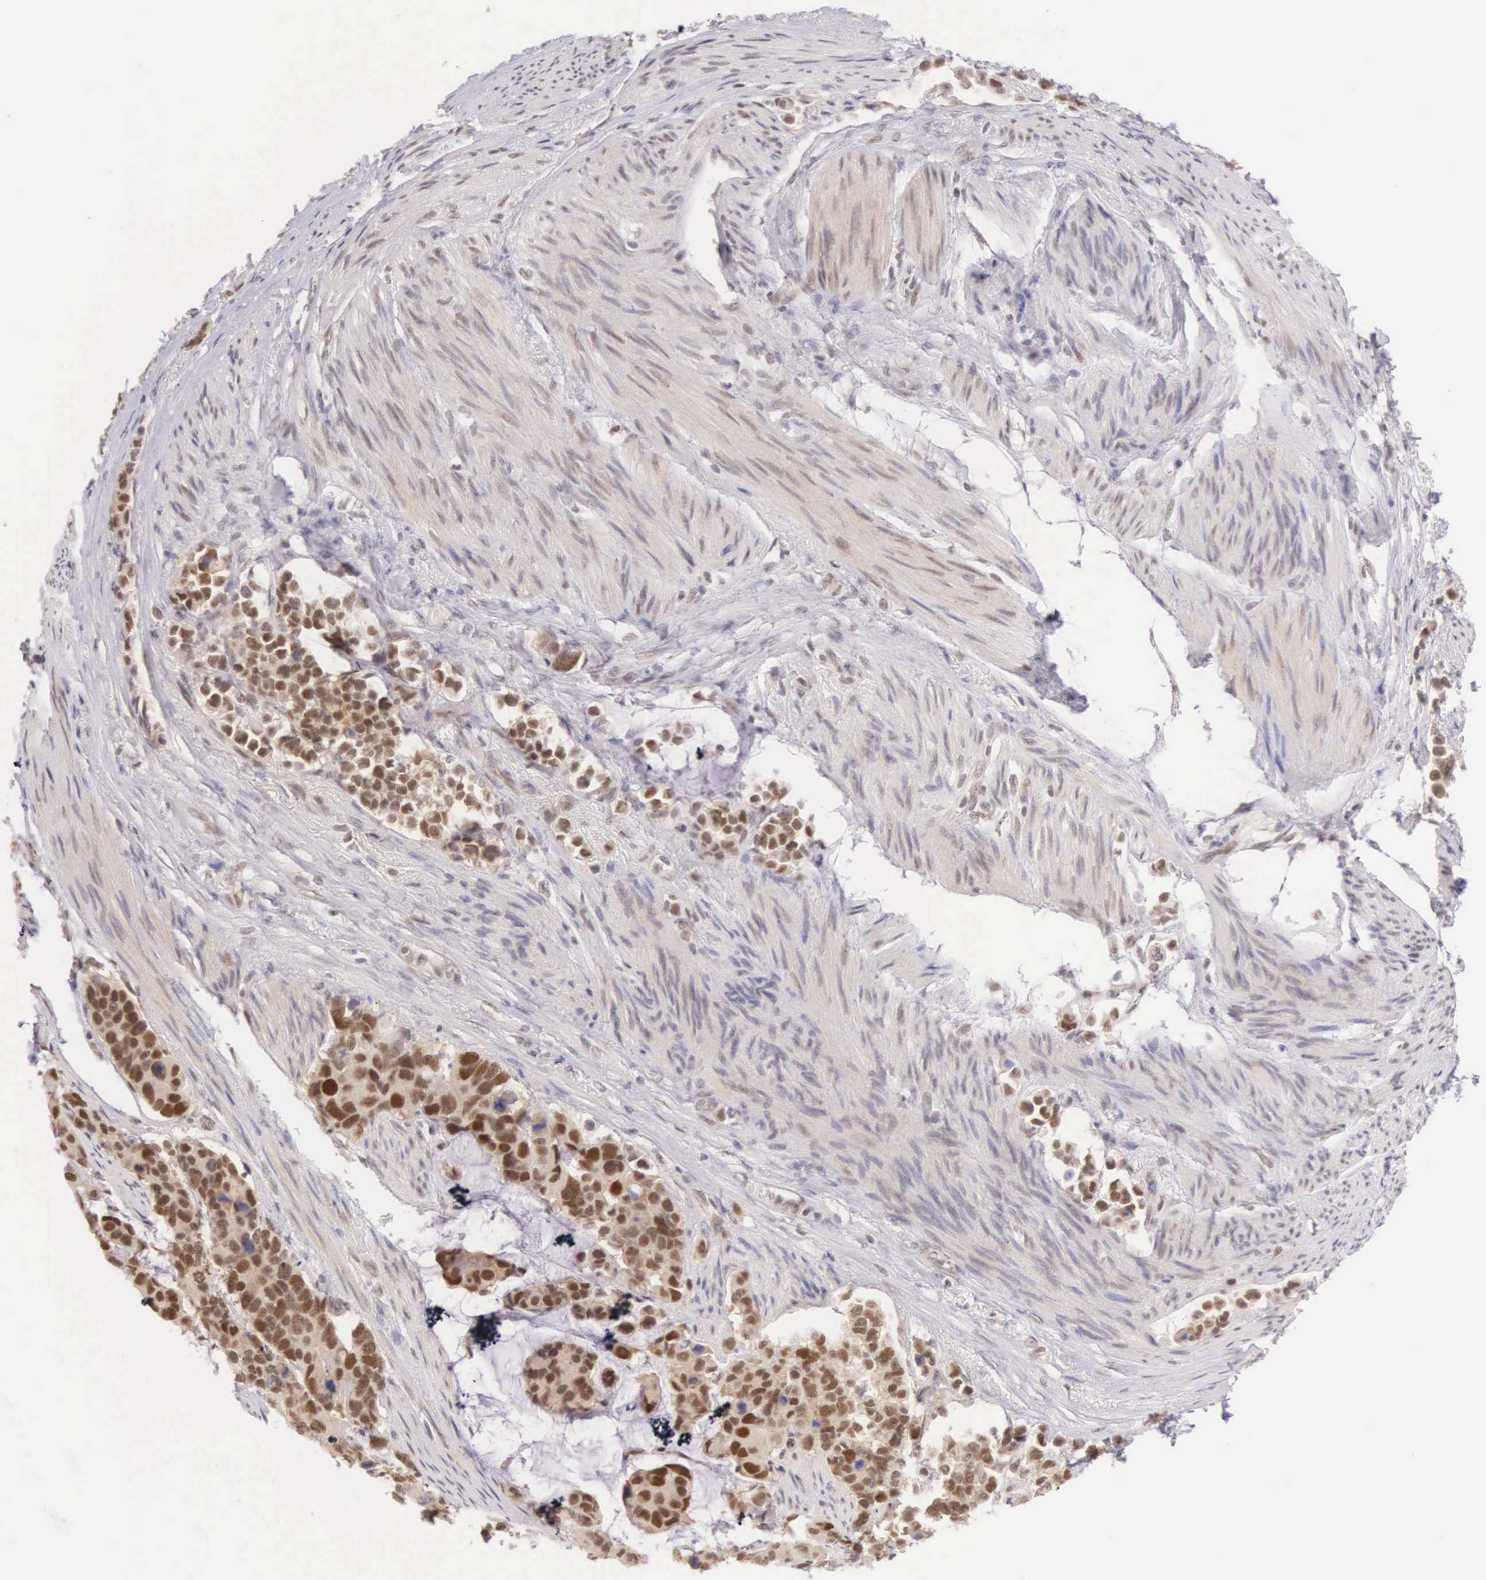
{"staining": {"intensity": "strong", "quantity": ">75%", "location": "nuclear"}, "tissue": "stomach cancer", "cell_type": "Tumor cells", "image_type": "cancer", "snomed": [{"axis": "morphology", "description": "Adenocarcinoma, NOS"}, {"axis": "topography", "description": "Stomach, upper"}], "caption": "This image exhibits immunohistochemistry staining of human stomach adenocarcinoma, with high strong nuclear staining in approximately >75% of tumor cells.", "gene": "CCDC117", "patient": {"sex": "male", "age": 71}}